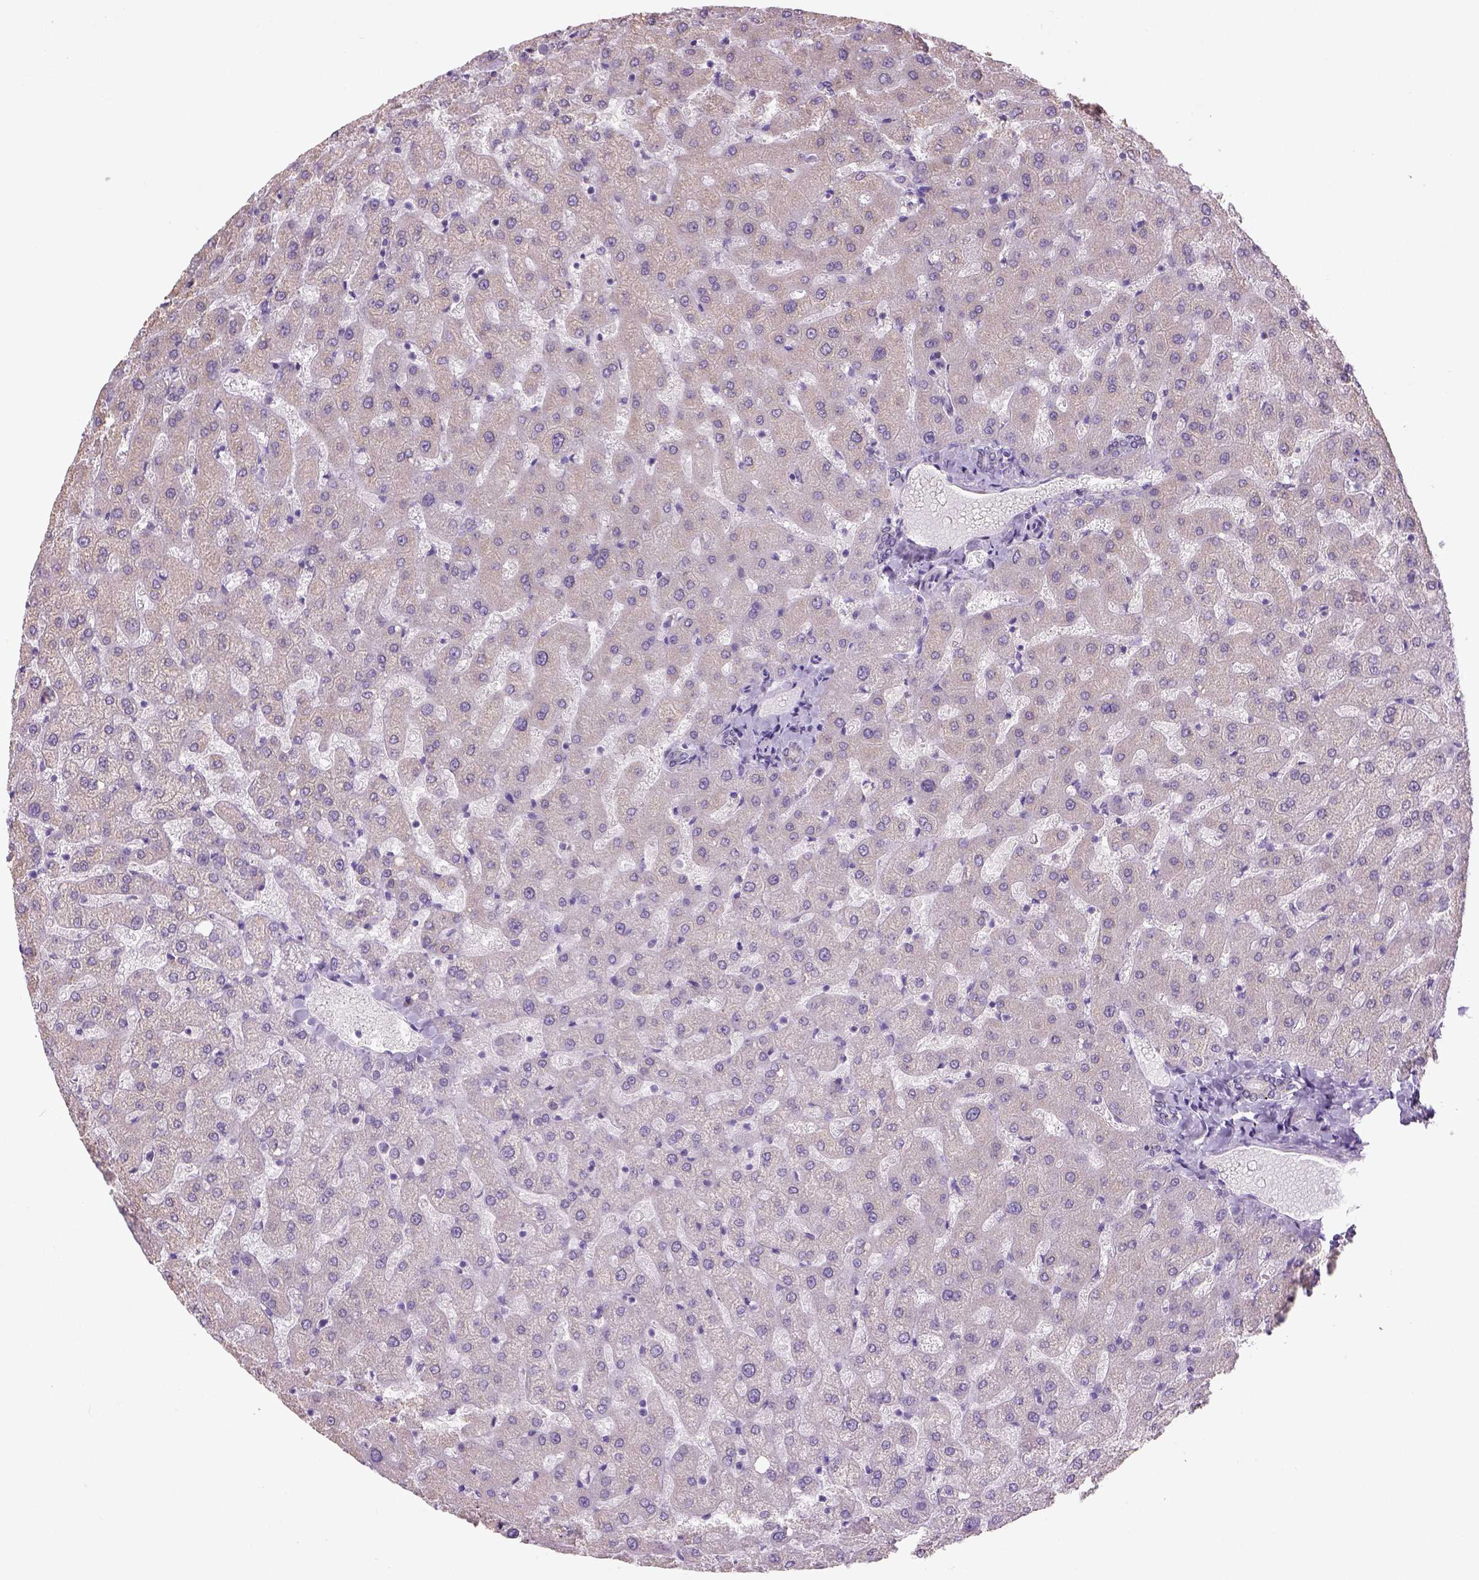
{"staining": {"intensity": "negative", "quantity": "none", "location": "none"}, "tissue": "liver", "cell_type": "Cholangiocytes", "image_type": "normal", "snomed": [{"axis": "morphology", "description": "Normal tissue, NOS"}, {"axis": "topography", "description": "Liver"}], "caption": "The histopathology image displays no significant positivity in cholangiocytes of liver. (IHC, brightfield microscopy, high magnification).", "gene": "NAALAD2", "patient": {"sex": "female", "age": 50}}